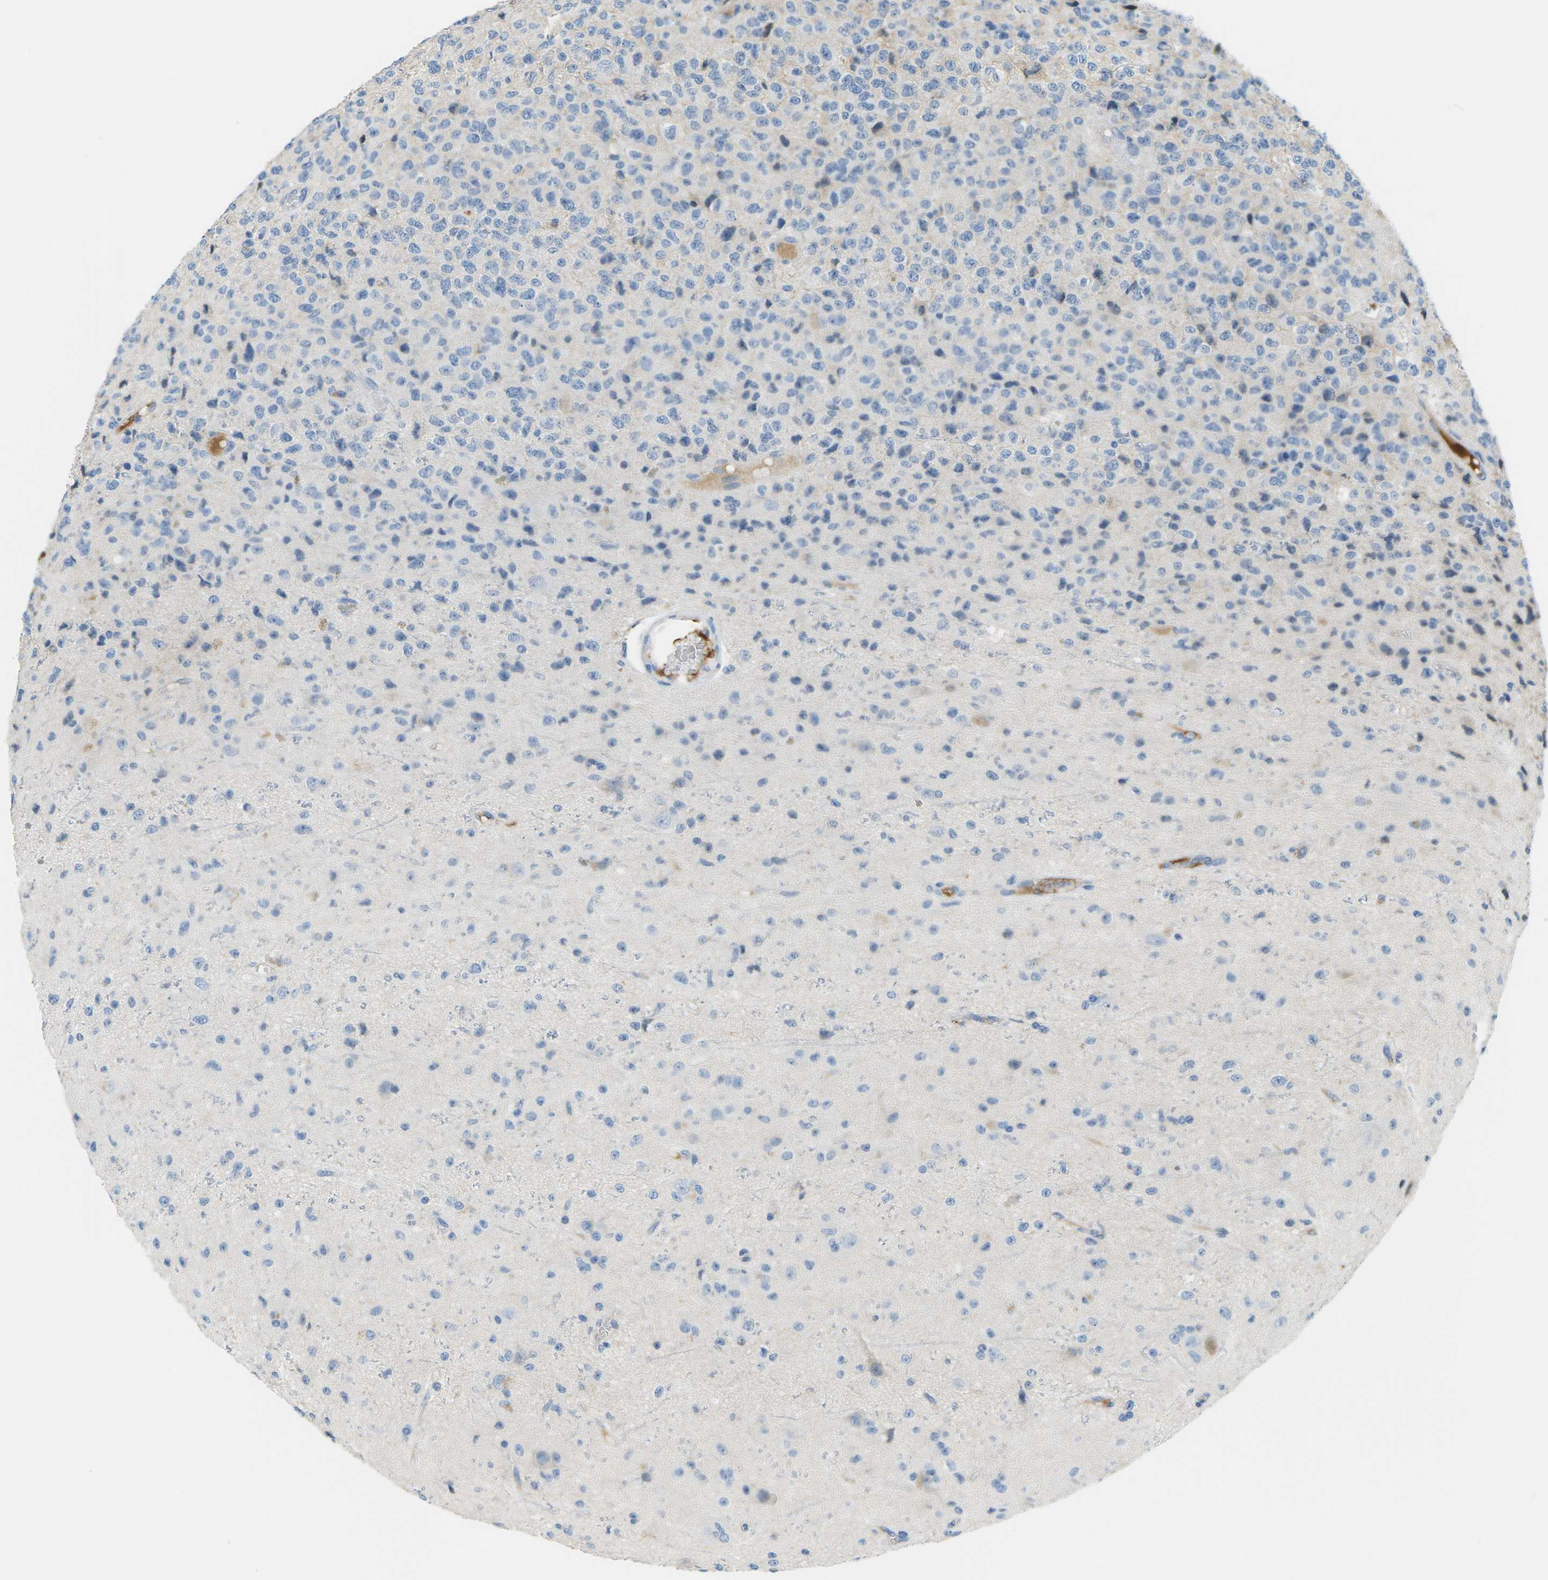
{"staining": {"intensity": "negative", "quantity": "none", "location": "none"}, "tissue": "glioma", "cell_type": "Tumor cells", "image_type": "cancer", "snomed": [{"axis": "morphology", "description": "Glioma, malignant, High grade"}, {"axis": "topography", "description": "pancreas cauda"}], "caption": "There is no significant staining in tumor cells of glioma.", "gene": "CFI", "patient": {"sex": "male", "age": 60}}